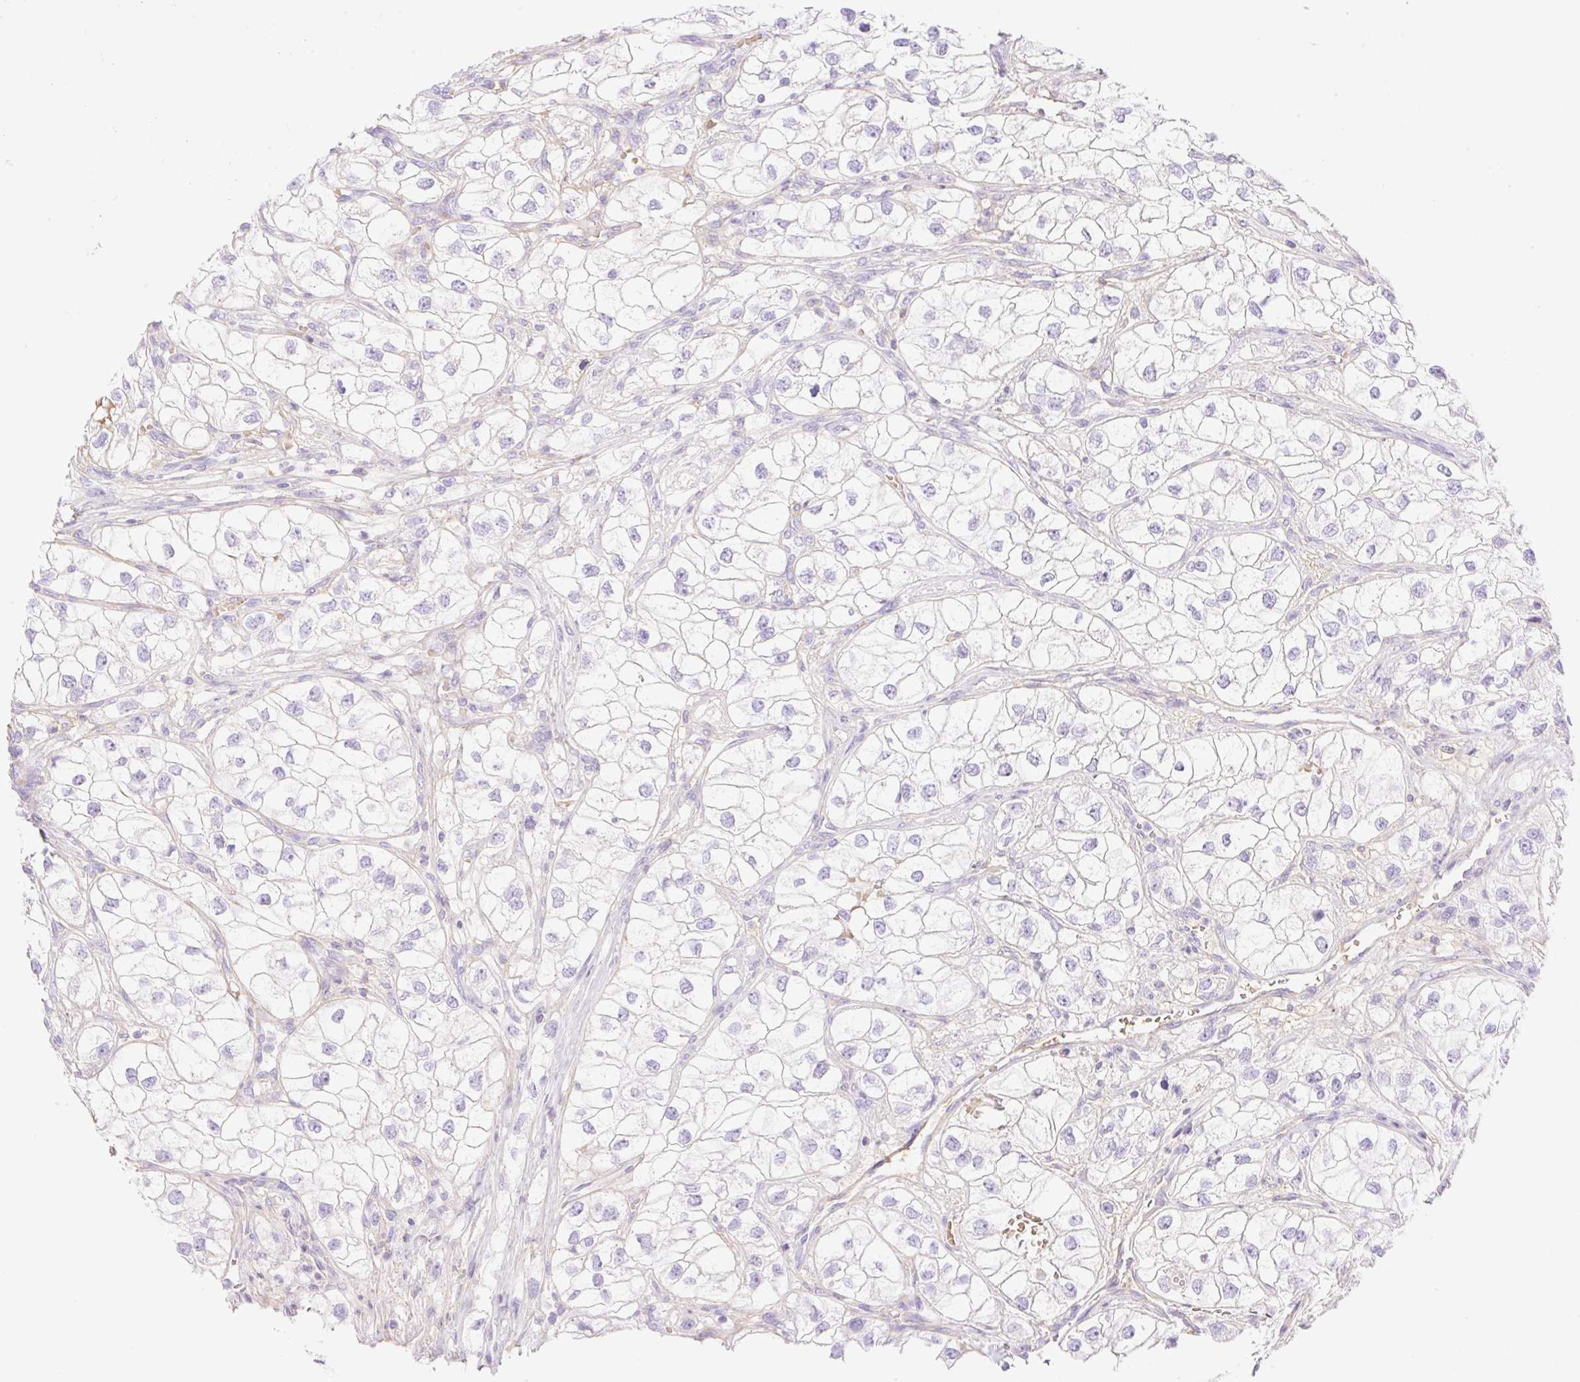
{"staining": {"intensity": "negative", "quantity": "none", "location": "none"}, "tissue": "renal cancer", "cell_type": "Tumor cells", "image_type": "cancer", "snomed": [{"axis": "morphology", "description": "Adenocarcinoma, NOS"}, {"axis": "topography", "description": "Kidney"}], "caption": "Micrograph shows no significant protein staining in tumor cells of renal adenocarcinoma. Nuclei are stained in blue.", "gene": "CDX1", "patient": {"sex": "male", "age": 59}}